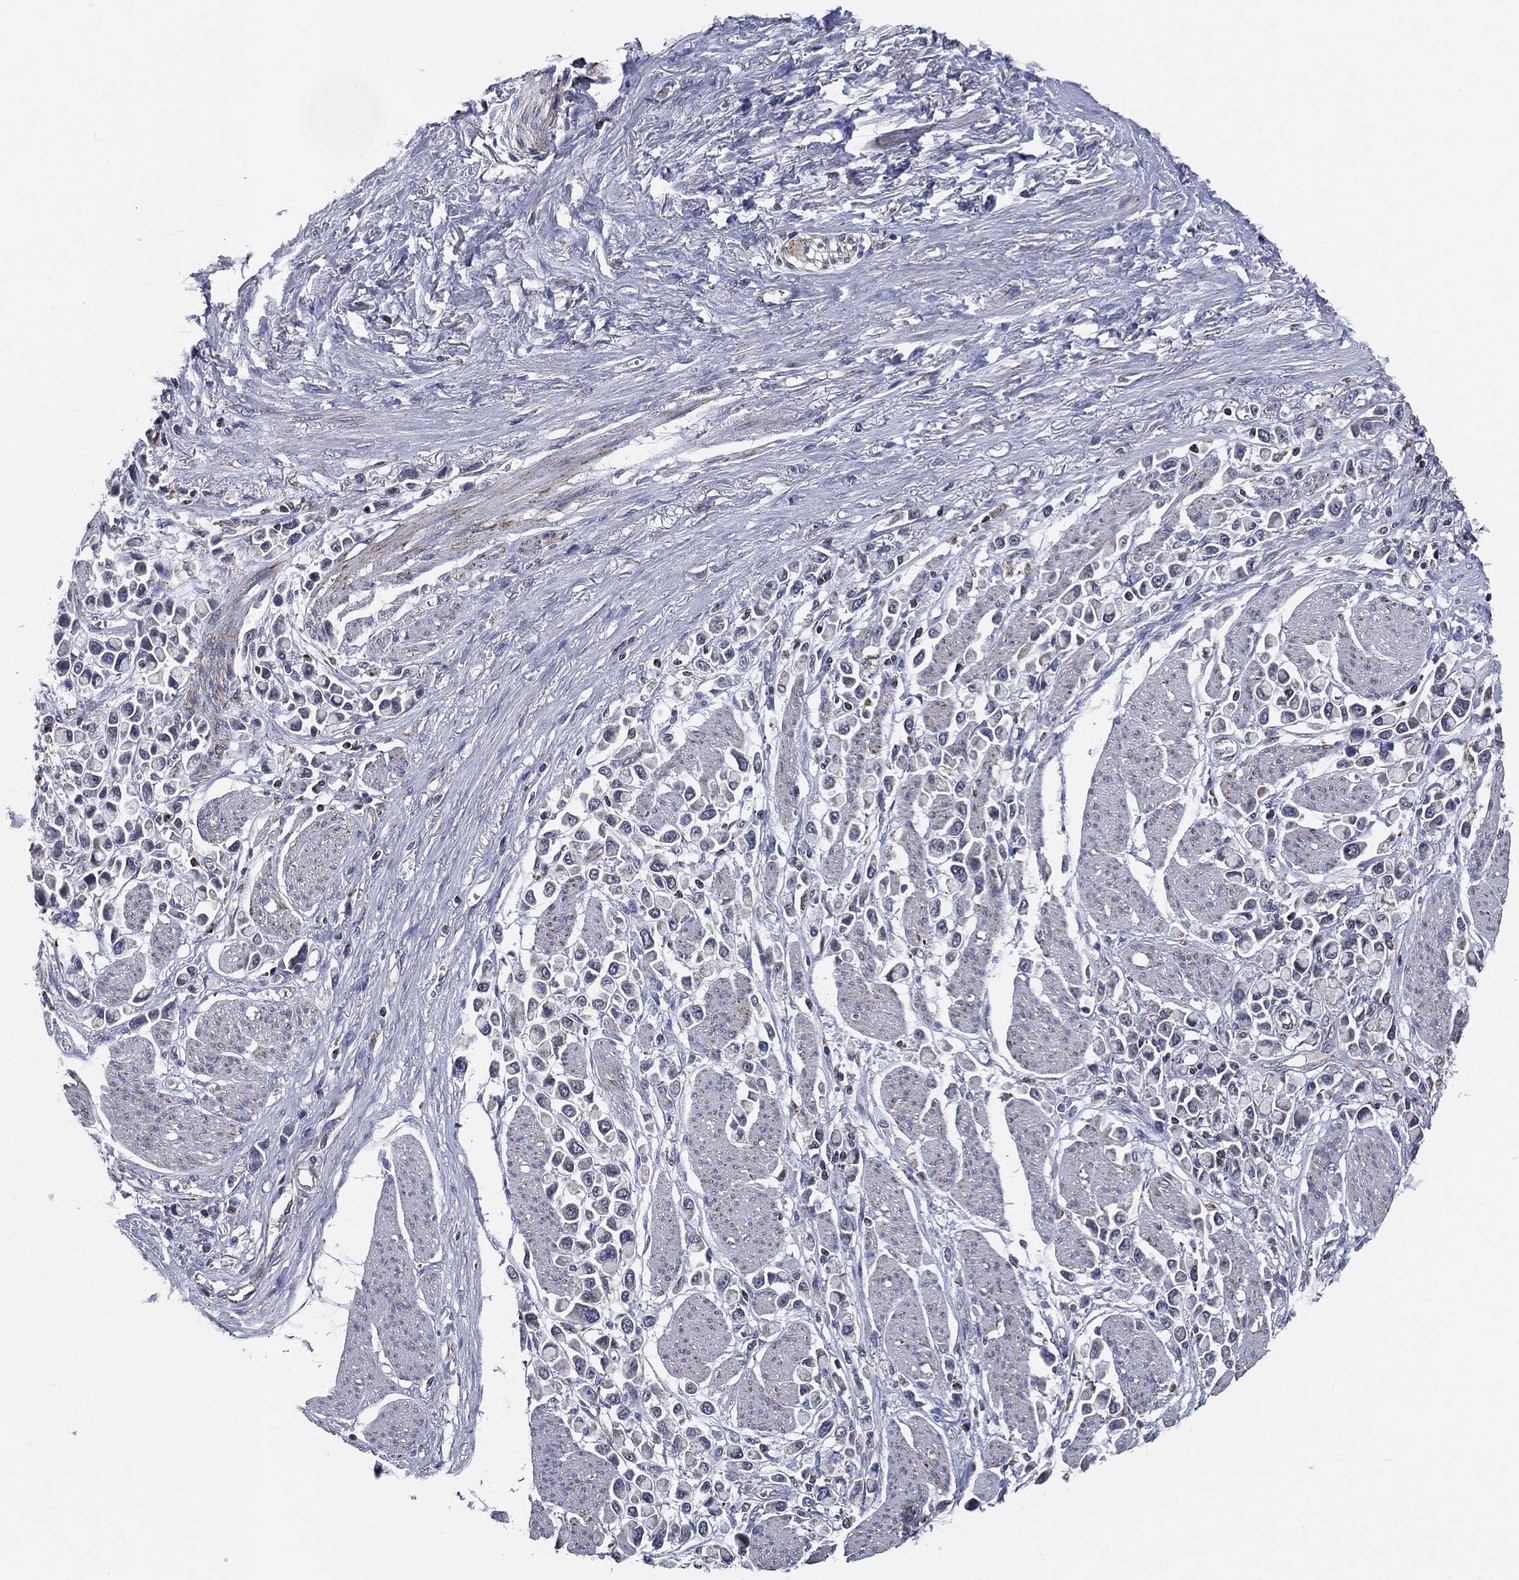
{"staining": {"intensity": "negative", "quantity": "none", "location": "none"}, "tissue": "stomach cancer", "cell_type": "Tumor cells", "image_type": "cancer", "snomed": [{"axis": "morphology", "description": "Adenocarcinoma, NOS"}, {"axis": "topography", "description": "Stomach"}], "caption": "IHC photomicrograph of human stomach cancer (adenocarcinoma) stained for a protein (brown), which reveals no staining in tumor cells. The staining is performed using DAB (3,3'-diaminobenzidine) brown chromogen with nuclei counter-stained in using hematoxylin.", "gene": "NDUFV2", "patient": {"sex": "female", "age": 81}}